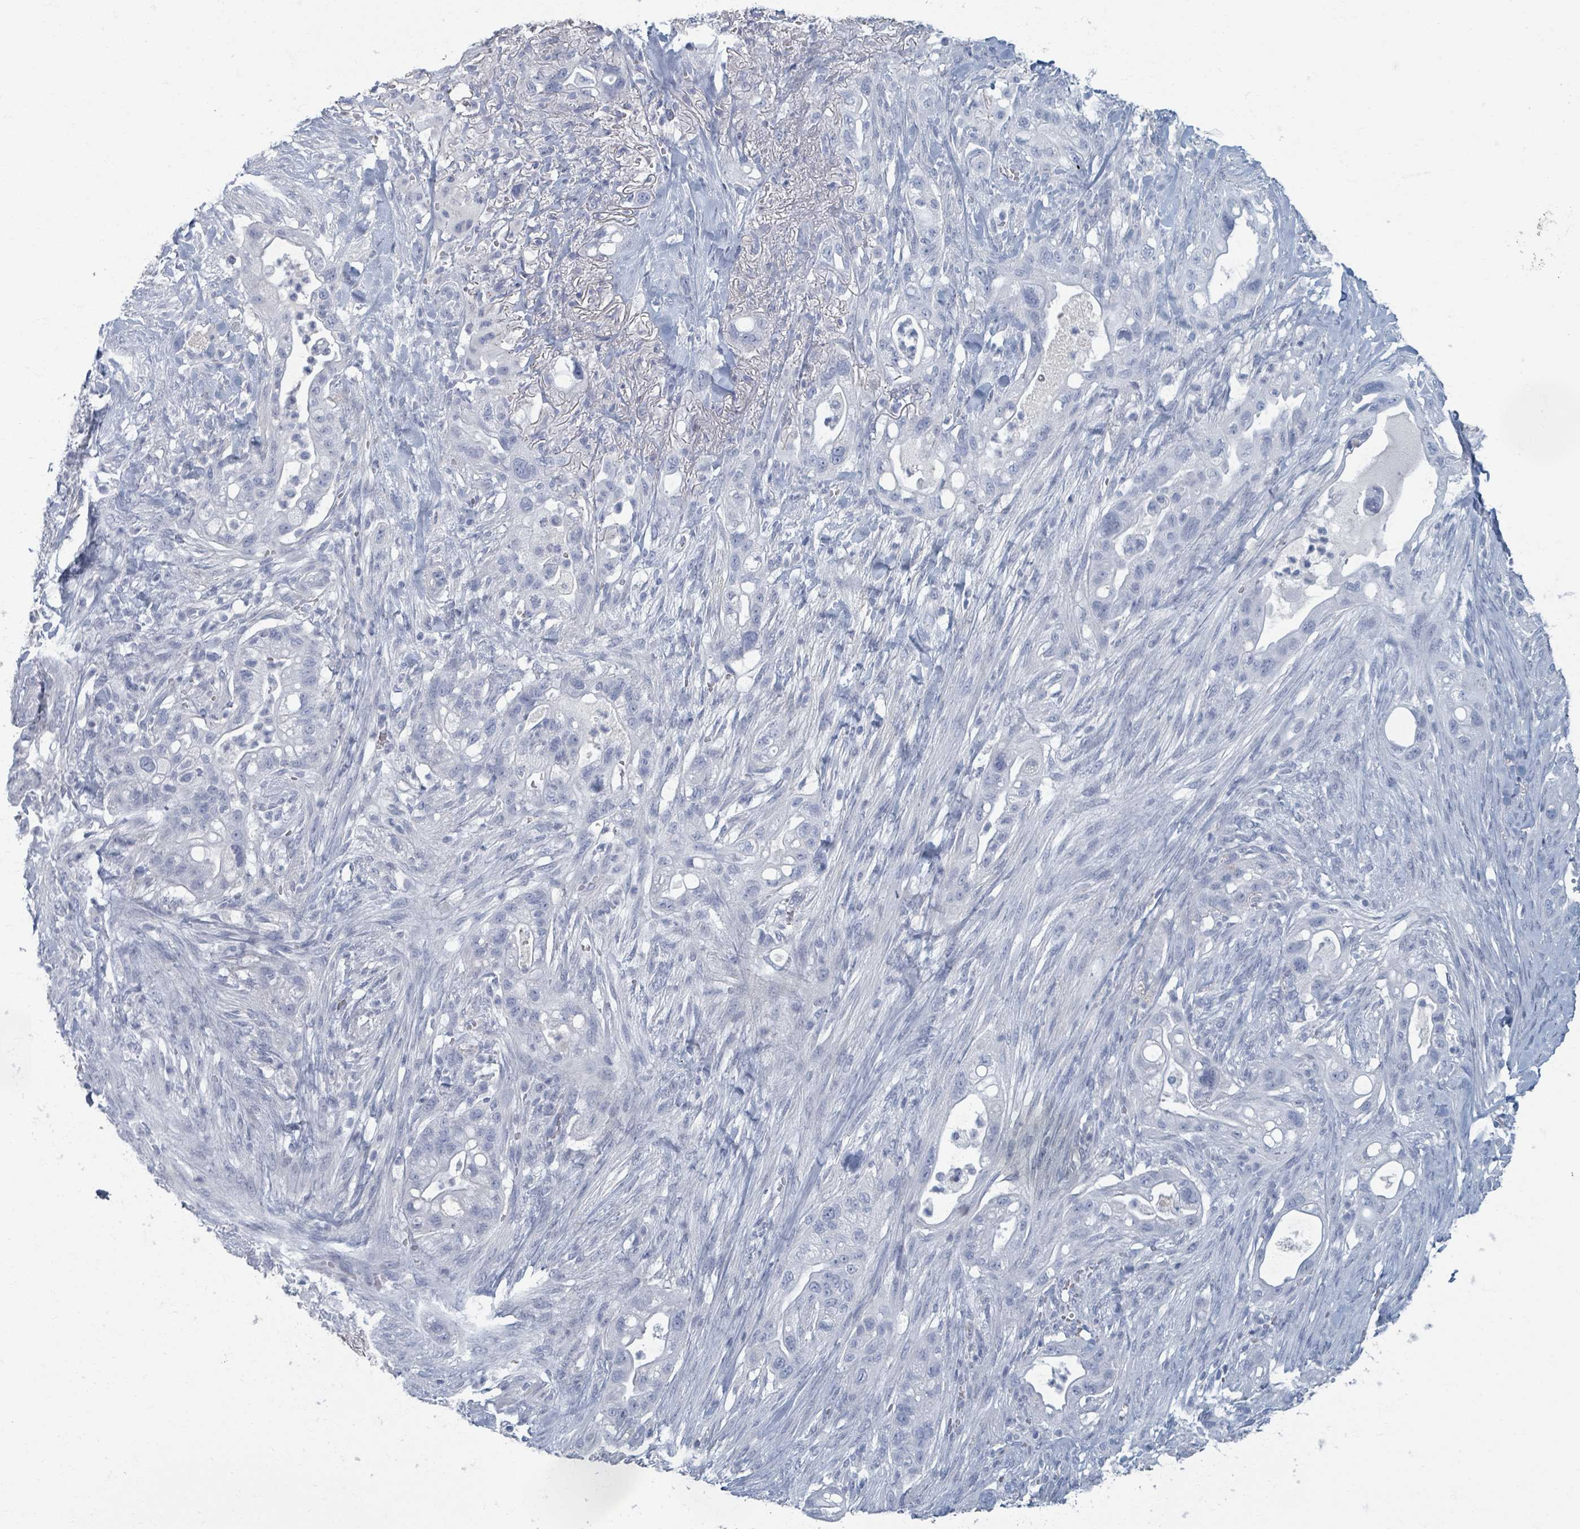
{"staining": {"intensity": "negative", "quantity": "none", "location": "none"}, "tissue": "pancreatic cancer", "cell_type": "Tumor cells", "image_type": "cancer", "snomed": [{"axis": "morphology", "description": "Adenocarcinoma, NOS"}, {"axis": "topography", "description": "Pancreas"}], "caption": "Immunohistochemistry histopathology image of human pancreatic adenocarcinoma stained for a protein (brown), which exhibits no staining in tumor cells.", "gene": "TAS2R1", "patient": {"sex": "male", "age": 44}}